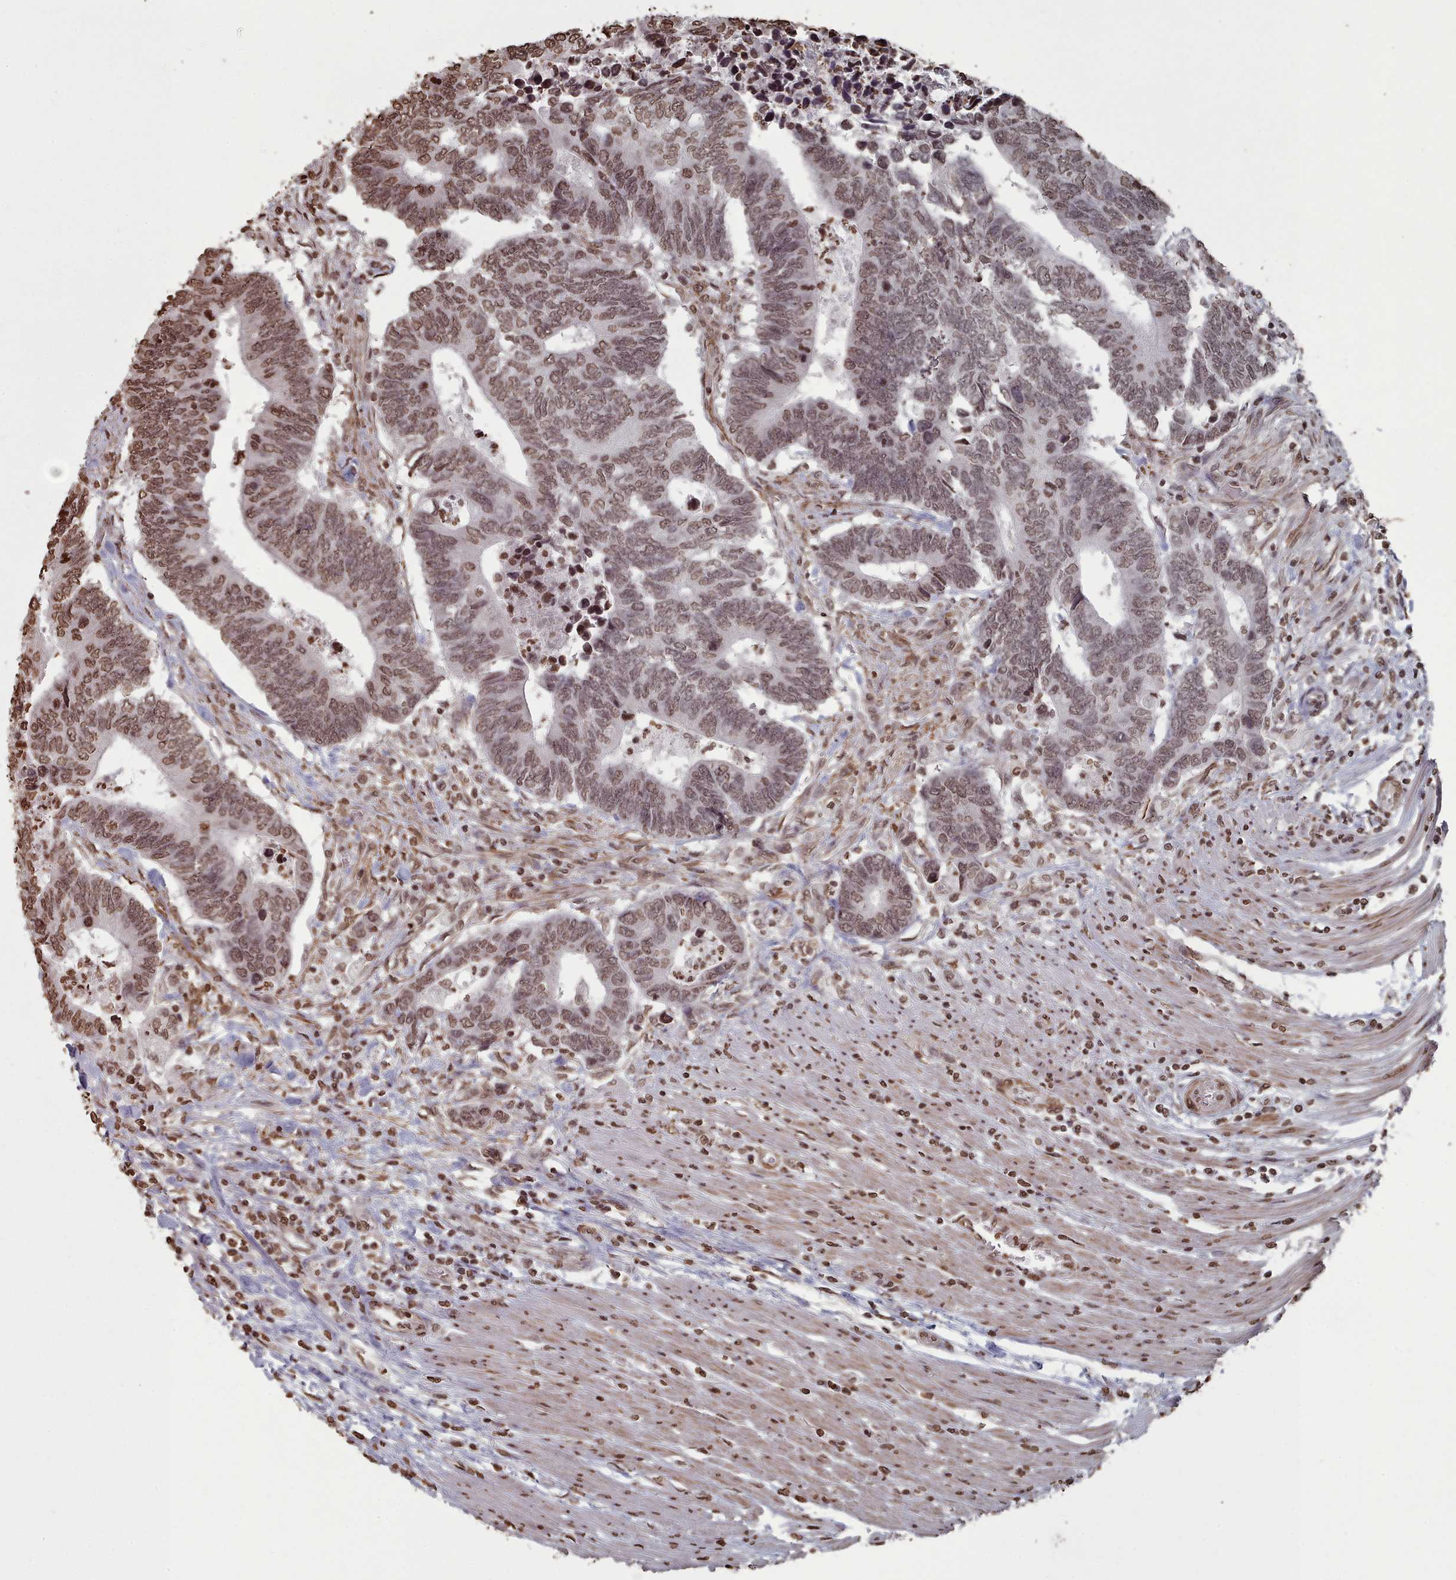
{"staining": {"intensity": "moderate", "quantity": ">75%", "location": "nuclear"}, "tissue": "colorectal cancer", "cell_type": "Tumor cells", "image_type": "cancer", "snomed": [{"axis": "morphology", "description": "Adenocarcinoma, NOS"}, {"axis": "topography", "description": "Colon"}], "caption": "Protein expression analysis of human adenocarcinoma (colorectal) reveals moderate nuclear staining in approximately >75% of tumor cells. The staining was performed using DAB (3,3'-diaminobenzidine) to visualize the protein expression in brown, while the nuclei were stained in blue with hematoxylin (Magnification: 20x).", "gene": "PLEKHG5", "patient": {"sex": "male", "age": 87}}